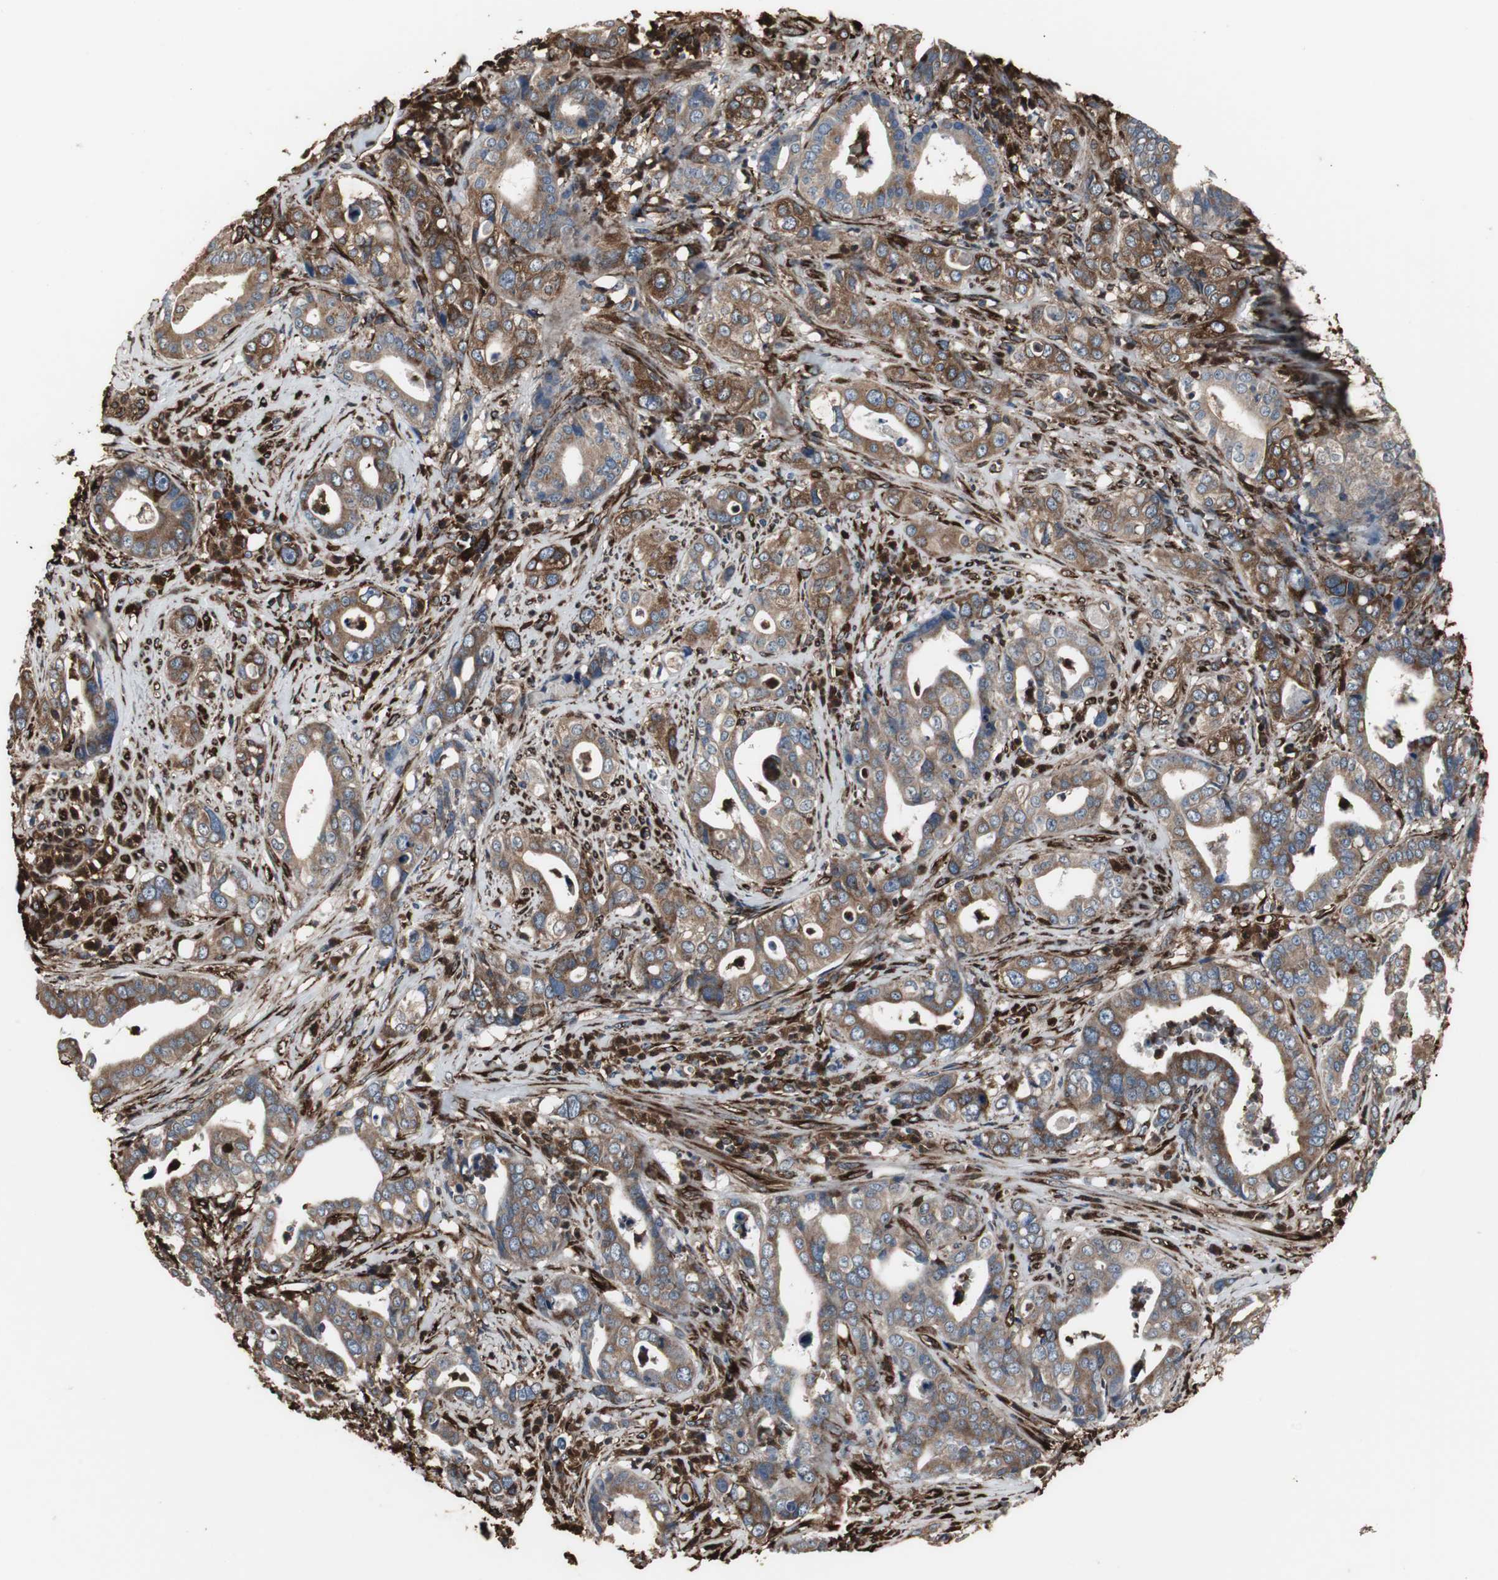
{"staining": {"intensity": "strong", "quantity": ">75%", "location": "cytoplasmic/membranous"}, "tissue": "liver cancer", "cell_type": "Tumor cells", "image_type": "cancer", "snomed": [{"axis": "morphology", "description": "Cholangiocarcinoma"}, {"axis": "topography", "description": "Liver"}], "caption": "Immunohistochemical staining of liver cancer displays high levels of strong cytoplasmic/membranous staining in approximately >75% of tumor cells.", "gene": "CALU", "patient": {"sex": "female", "age": 61}}